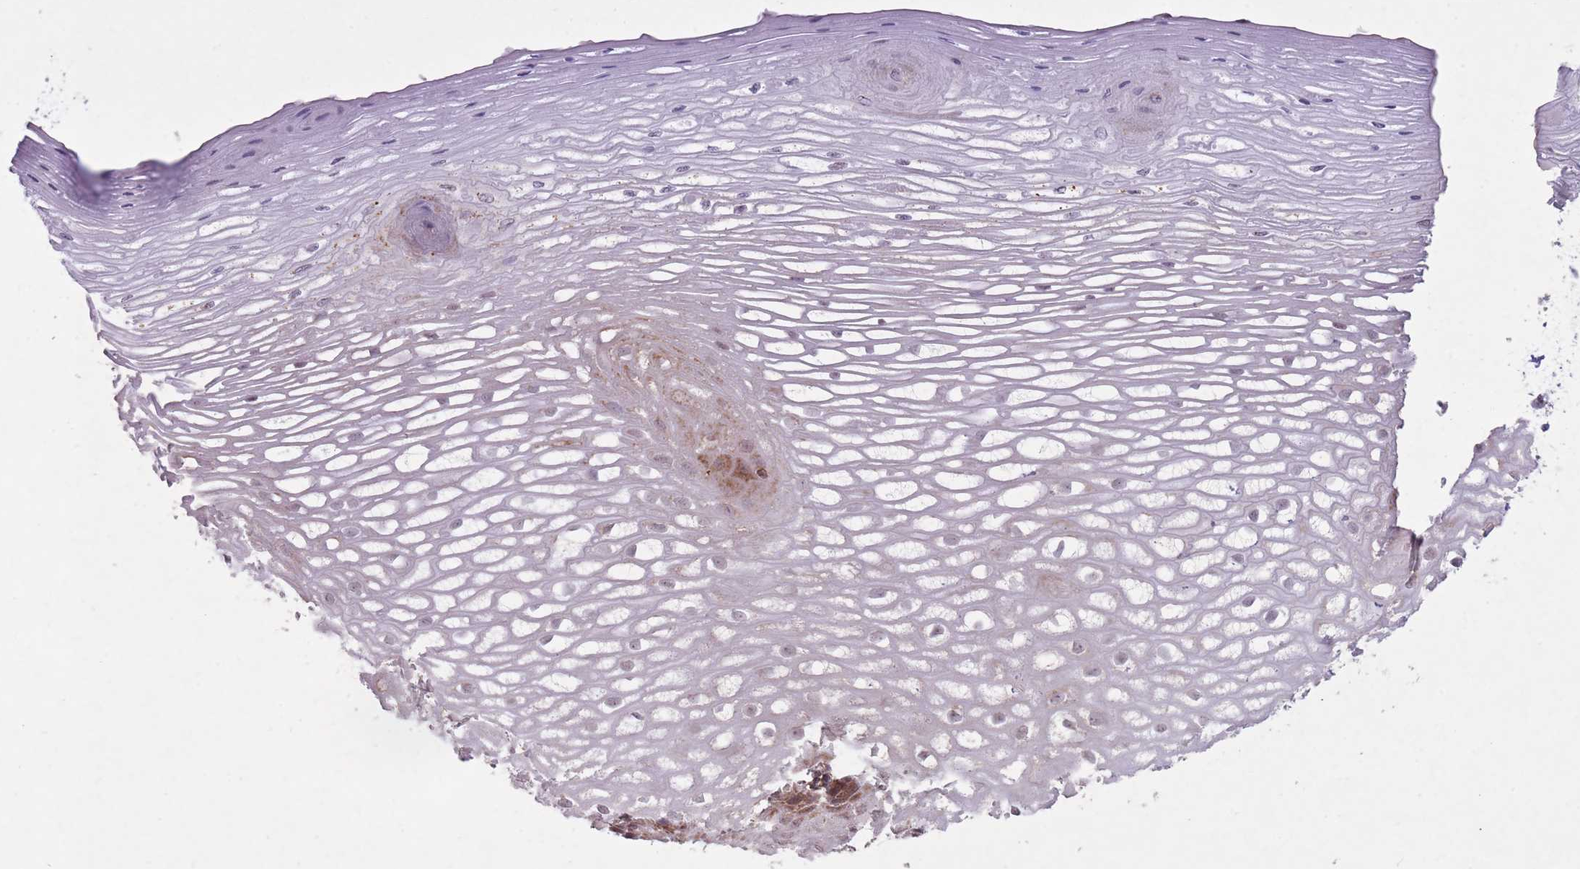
{"staining": {"intensity": "moderate", "quantity": "25%-75%", "location": "cytoplasmic/membranous,nuclear"}, "tissue": "esophagus", "cell_type": "Squamous epithelial cells", "image_type": "normal", "snomed": [{"axis": "morphology", "description": "Normal tissue, NOS"}, {"axis": "topography", "description": "Esophagus"}], "caption": "IHC photomicrograph of unremarkable esophagus: human esophagus stained using IHC reveals medium levels of moderate protein expression localized specifically in the cytoplasmic/membranous,nuclear of squamous epithelial cells, appearing as a cytoplasmic/membranous,nuclear brown color.", "gene": "DPYSL4", "patient": {"sex": "male", "age": 69}}